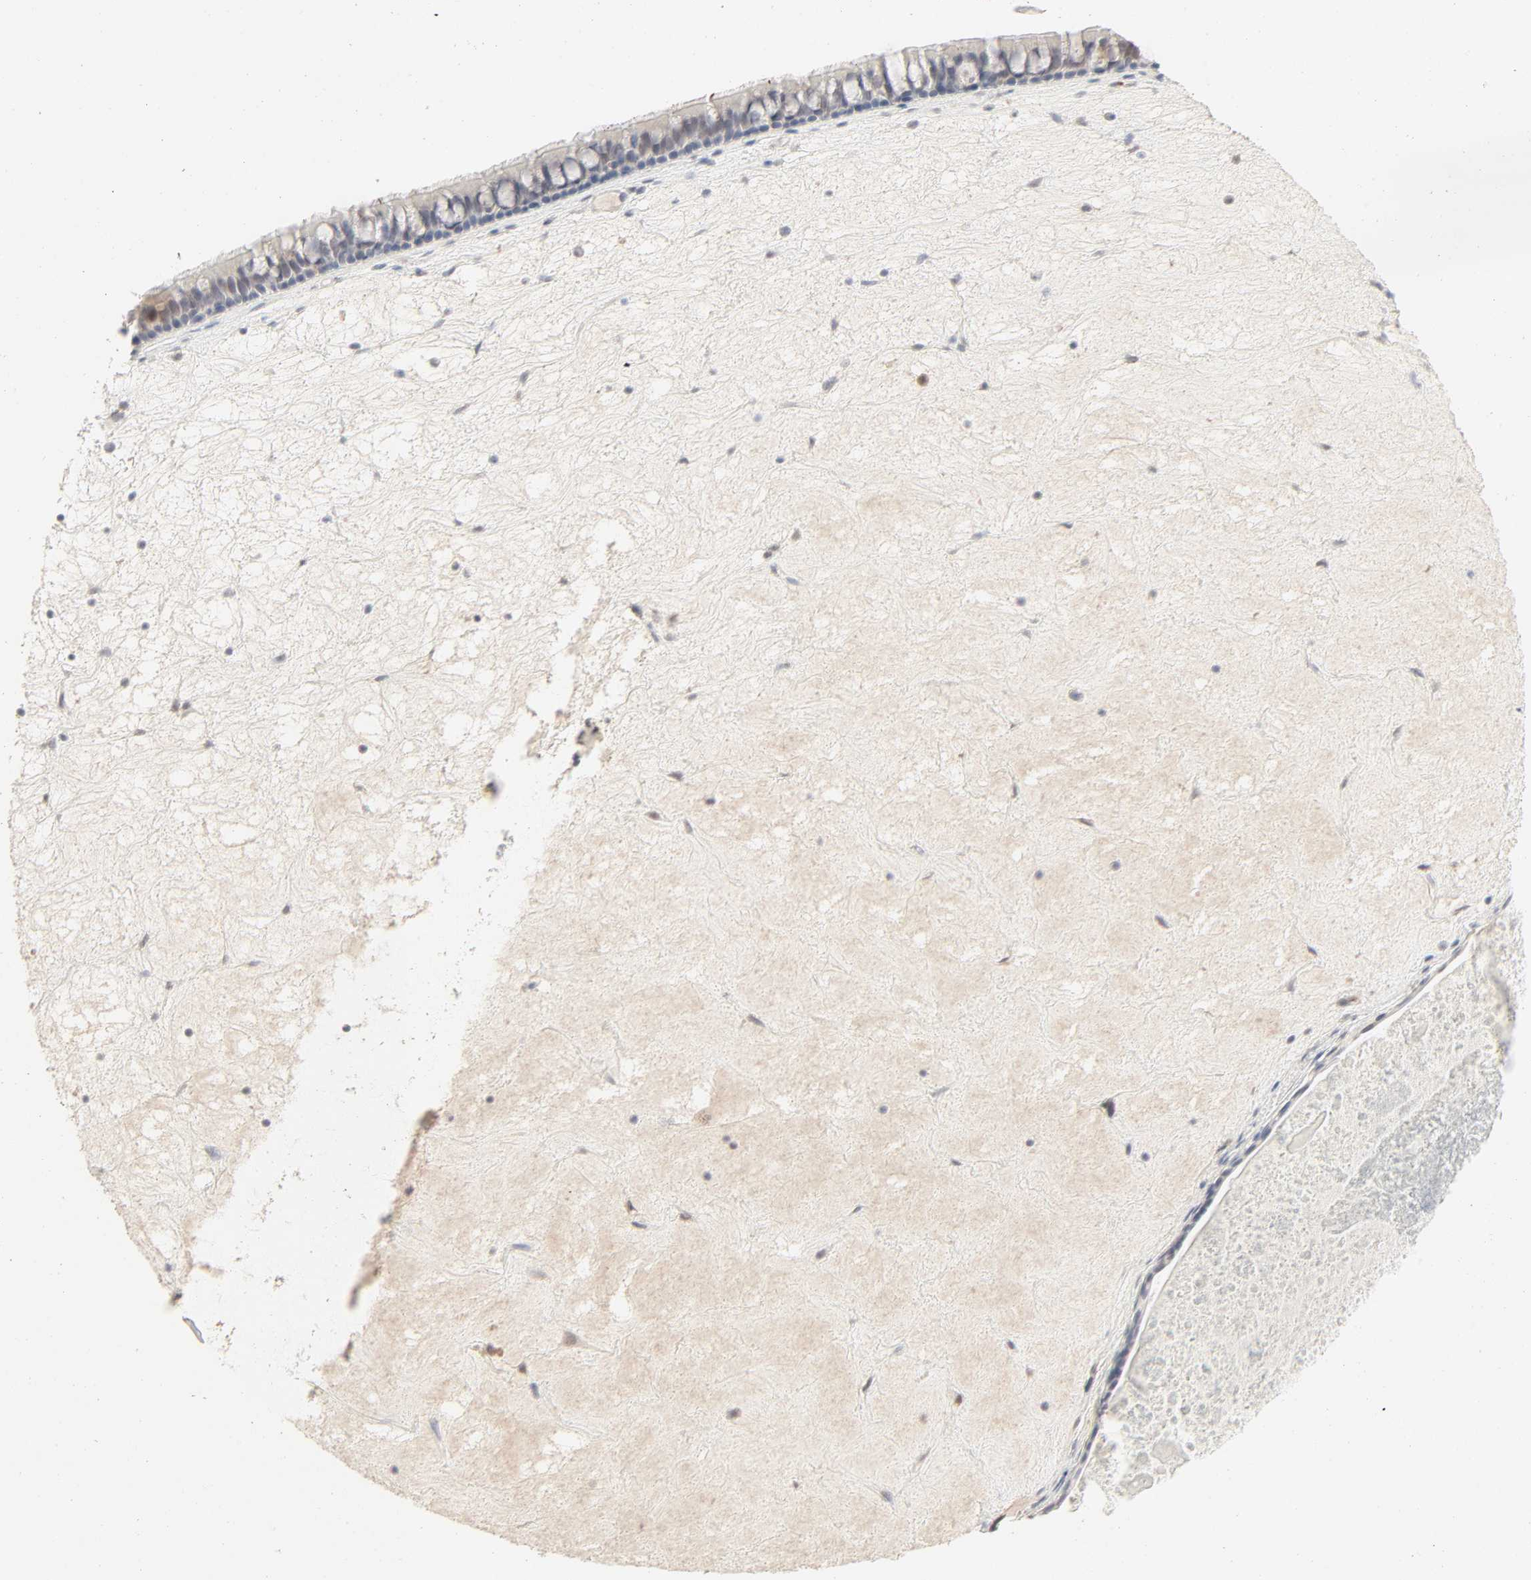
{"staining": {"intensity": "negative", "quantity": "none", "location": "none"}, "tissue": "nasopharynx", "cell_type": "Respiratory epithelial cells", "image_type": "normal", "snomed": [{"axis": "morphology", "description": "Normal tissue, NOS"}, {"axis": "topography", "description": "Nasopharynx"}], "caption": "High magnification brightfield microscopy of unremarkable nasopharynx stained with DAB (3,3'-diaminobenzidine) (brown) and counterstained with hematoxylin (blue): respiratory epithelial cells show no significant staining. (DAB immunohistochemistry (IHC), high magnification).", "gene": "LGALS2", "patient": {"sex": "female", "age": 78}}